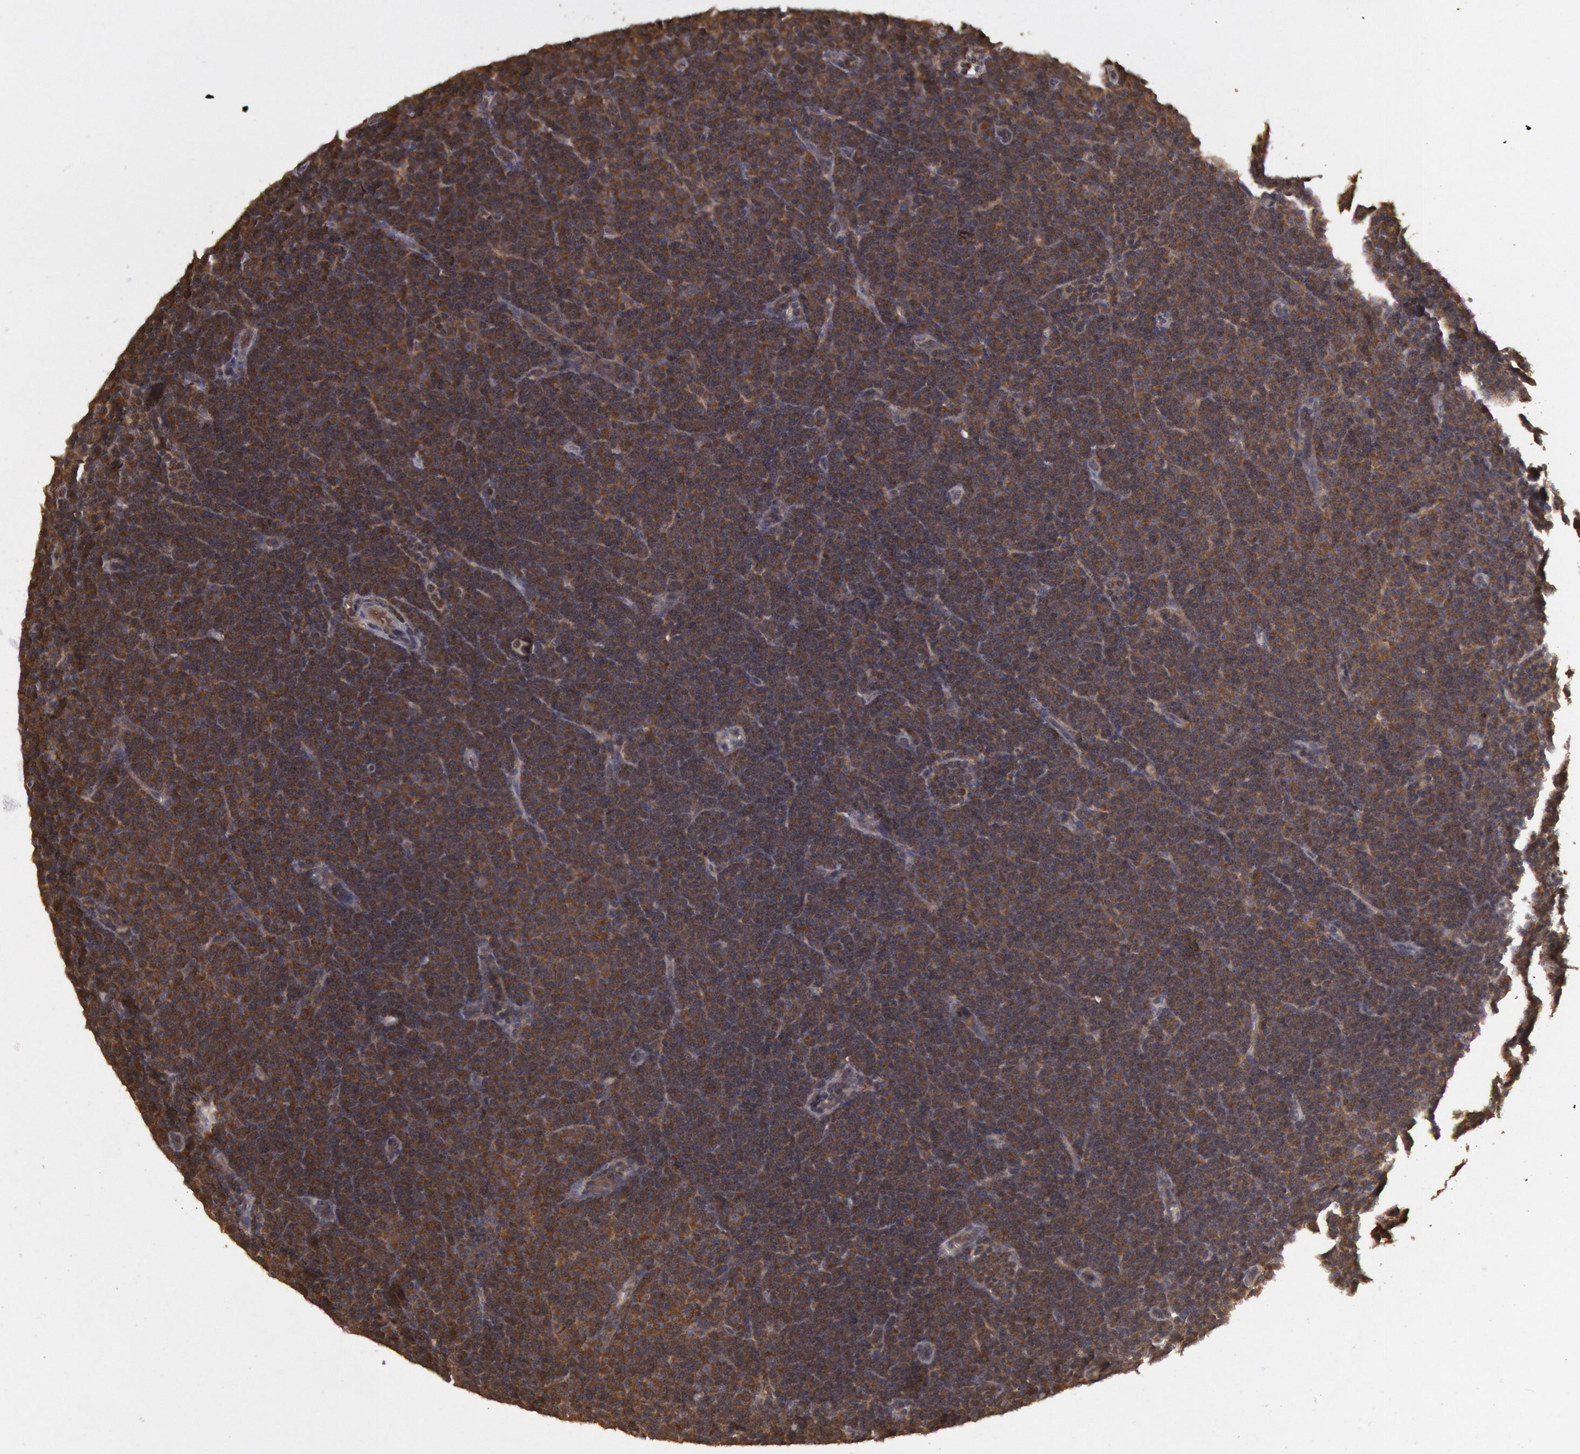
{"staining": {"intensity": "moderate", "quantity": ">75%", "location": "cytoplasmic/membranous,nuclear"}, "tissue": "lymphoma", "cell_type": "Tumor cells", "image_type": "cancer", "snomed": [{"axis": "morphology", "description": "Malignant lymphoma, non-Hodgkin's type, Low grade"}, {"axis": "topography", "description": "Lymph node"}], "caption": "A high-resolution image shows IHC staining of lymphoma, which displays moderate cytoplasmic/membranous and nuclear positivity in approximately >75% of tumor cells.", "gene": "USP14", "patient": {"sex": "male", "age": 57}}